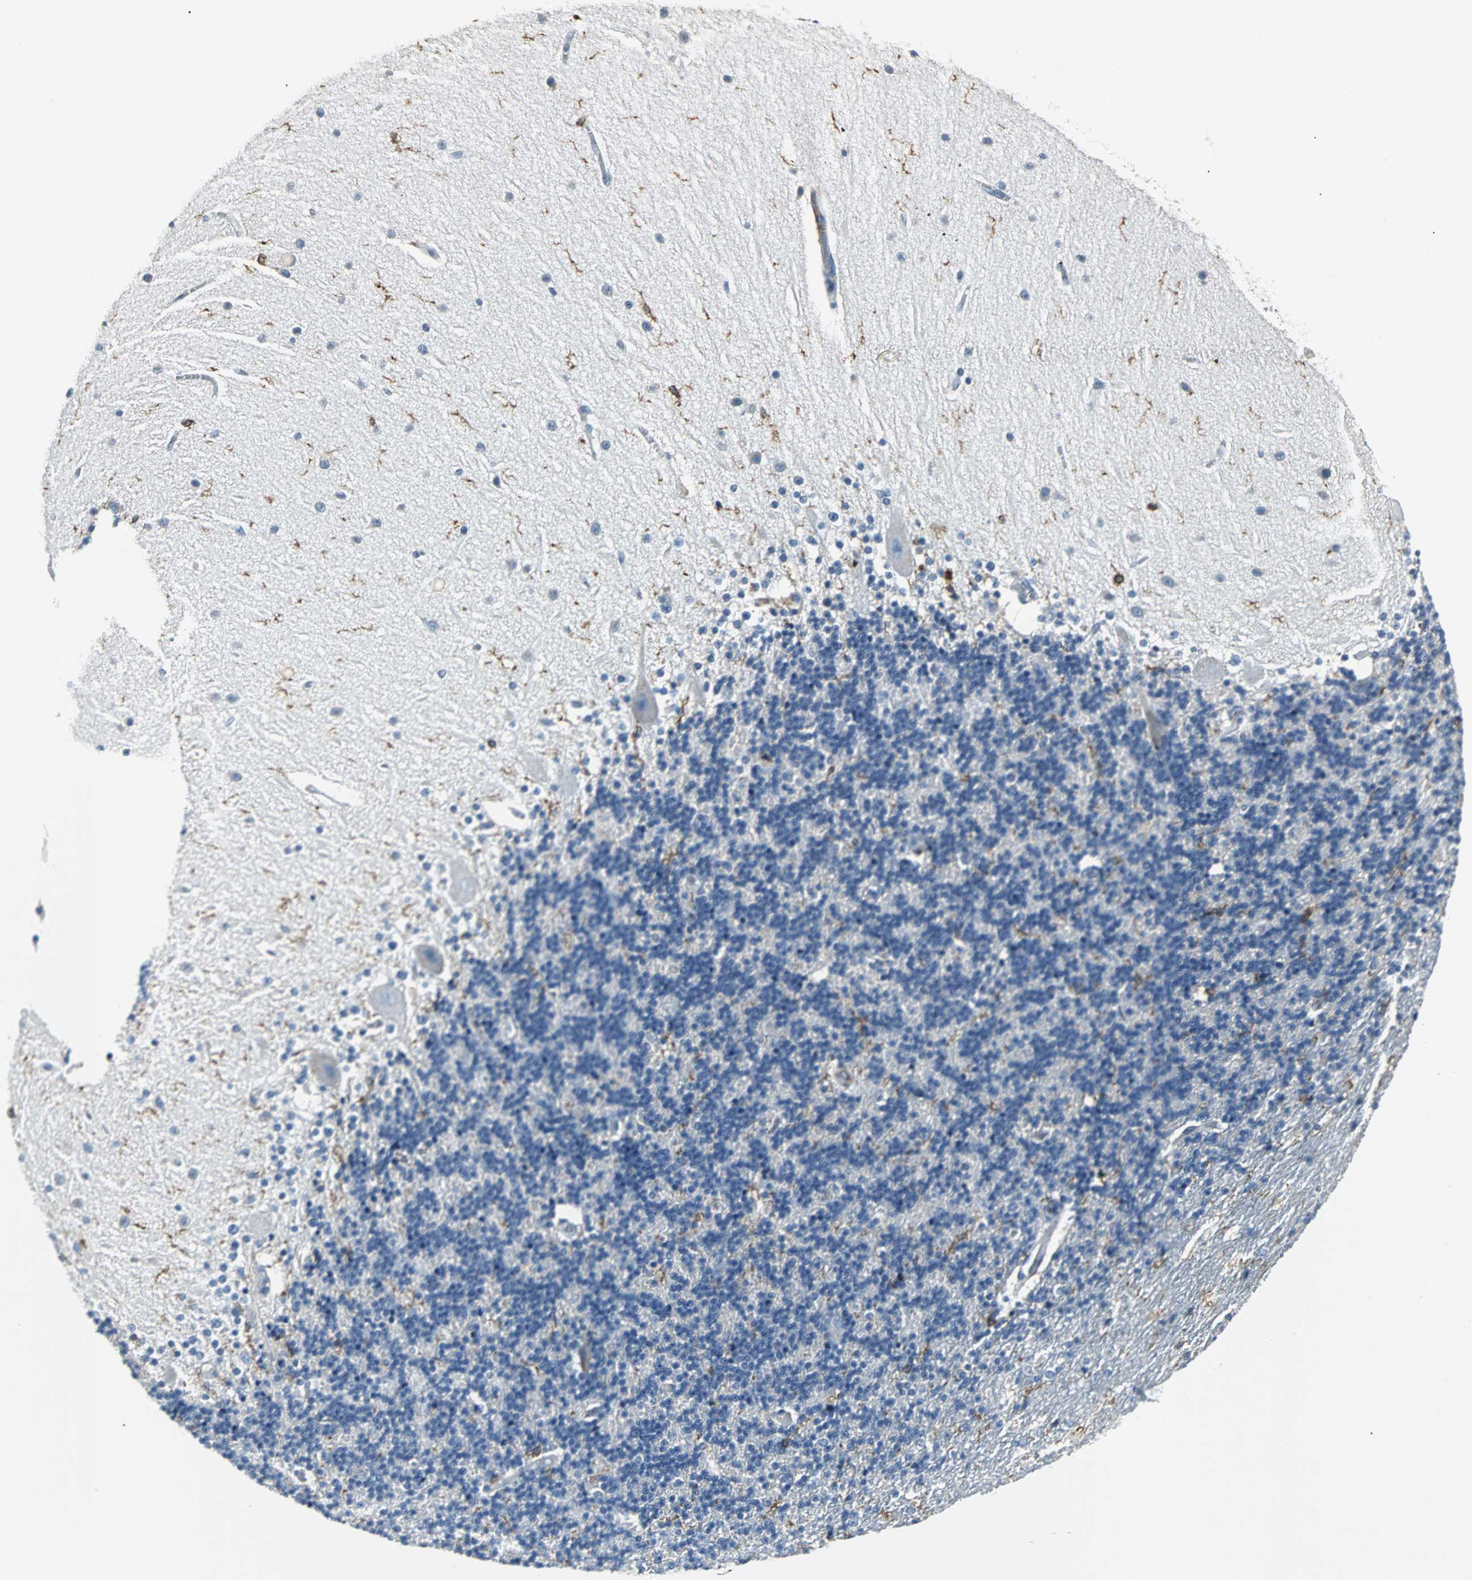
{"staining": {"intensity": "negative", "quantity": "none", "location": "none"}, "tissue": "cerebellum", "cell_type": "Cells in granular layer", "image_type": "normal", "snomed": [{"axis": "morphology", "description": "Normal tissue, NOS"}, {"axis": "topography", "description": "Cerebellum"}], "caption": "Image shows no protein positivity in cells in granular layer of normal cerebellum. (DAB (3,3'-diaminobenzidine) immunohistochemistry (IHC) with hematoxylin counter stain).", "gene": "SLC2A5", "patient": {"sex": "female", "age": 54}}